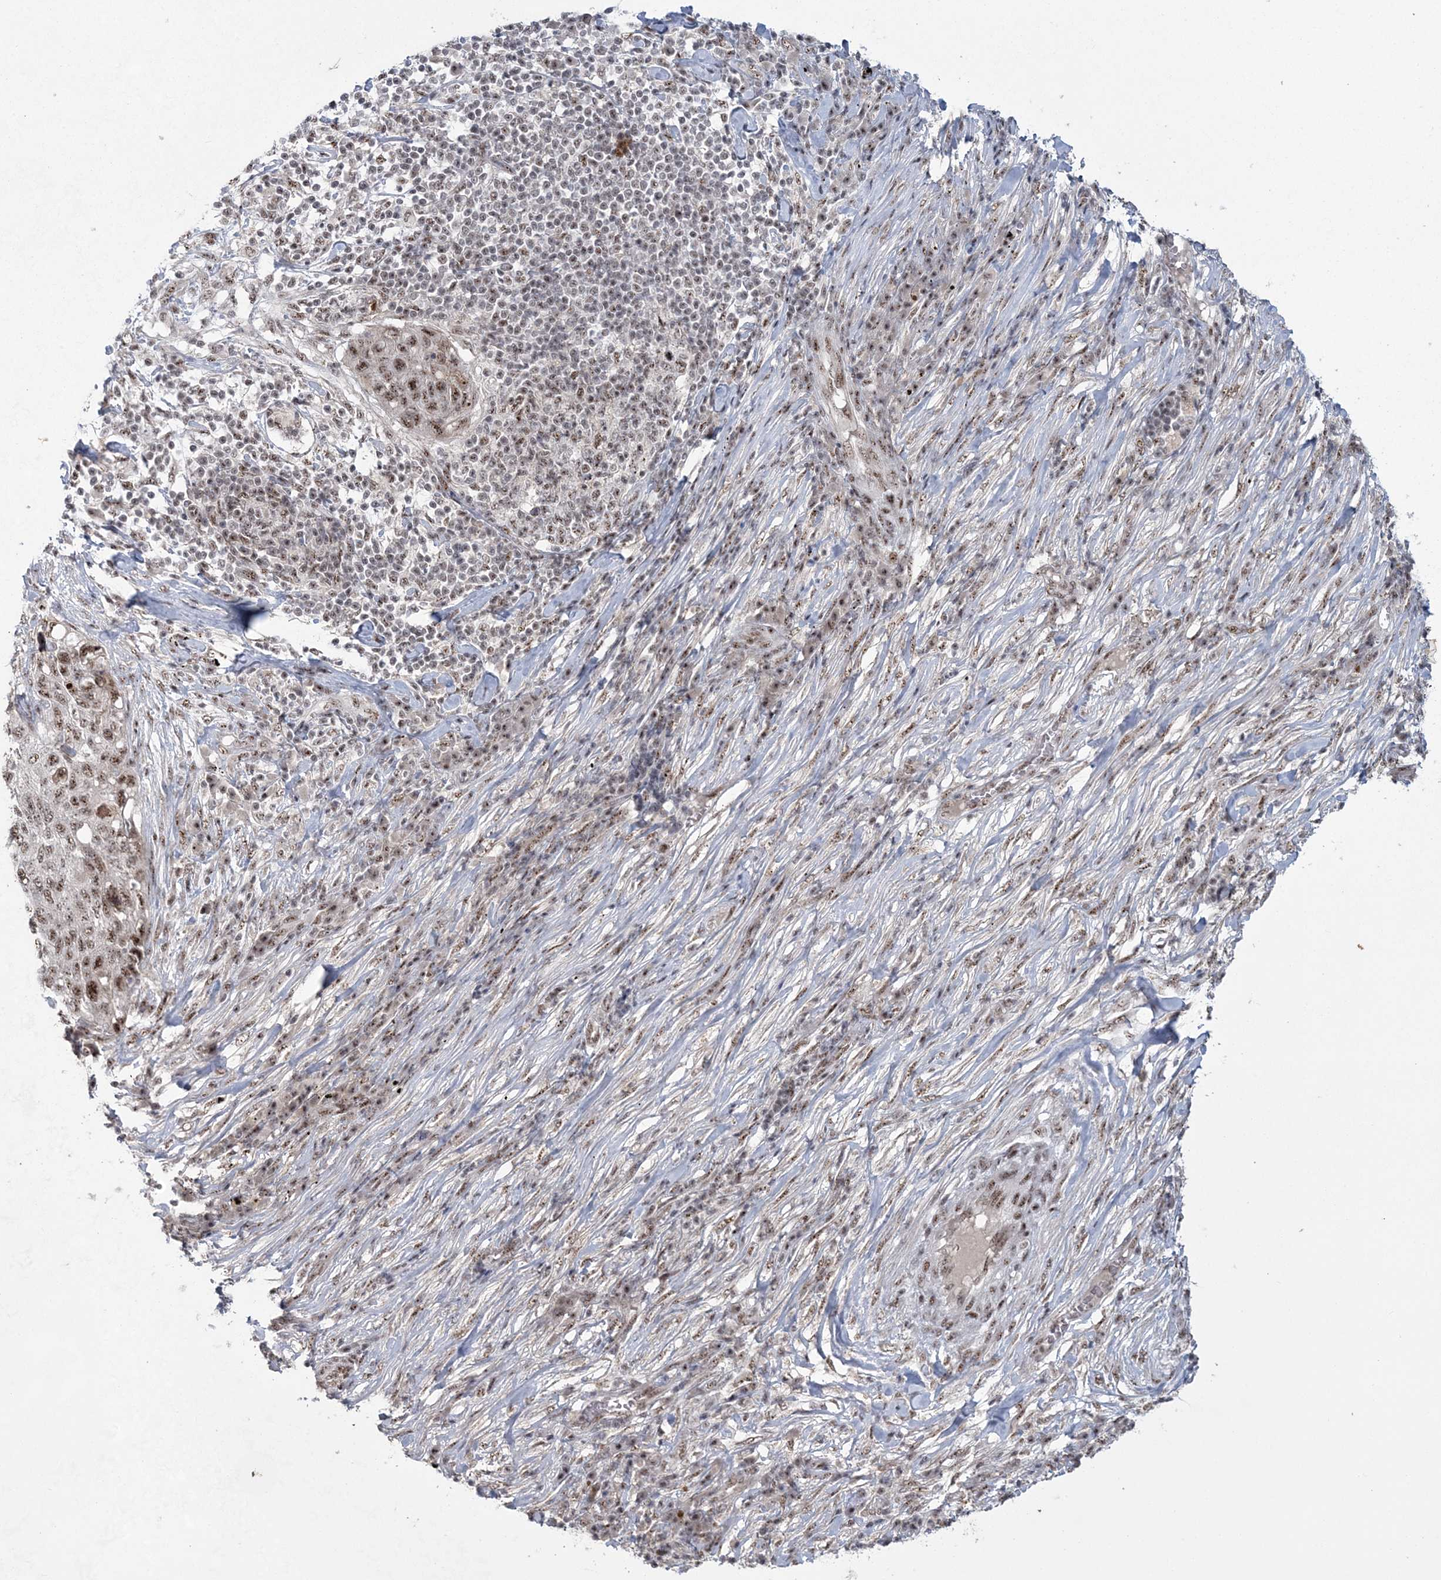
{"staining": {"intensity": "moderate", "quantity": ">75%", "location": "nuclear"}, "tissue": "lung cancer", "cell_type": "Tumor cells", "image_type": "cancer", "snomed": [{"axis": "morphology", "description": "Squamous cell carcinoma, NOS"}, {"axis": "topography", "description": "Lung"}], "caption": "Immunohistochemistry image of neoplastic tissue: human lung squamous cell carcinoma stained using IHC demonstrates medium levels of moderate protein expression localized specifically in the nuclear of tumor cells, appearing as a nuclear brown color.", "gene": "KDM6B", "patient": {"sex": "female", "age": 63}}